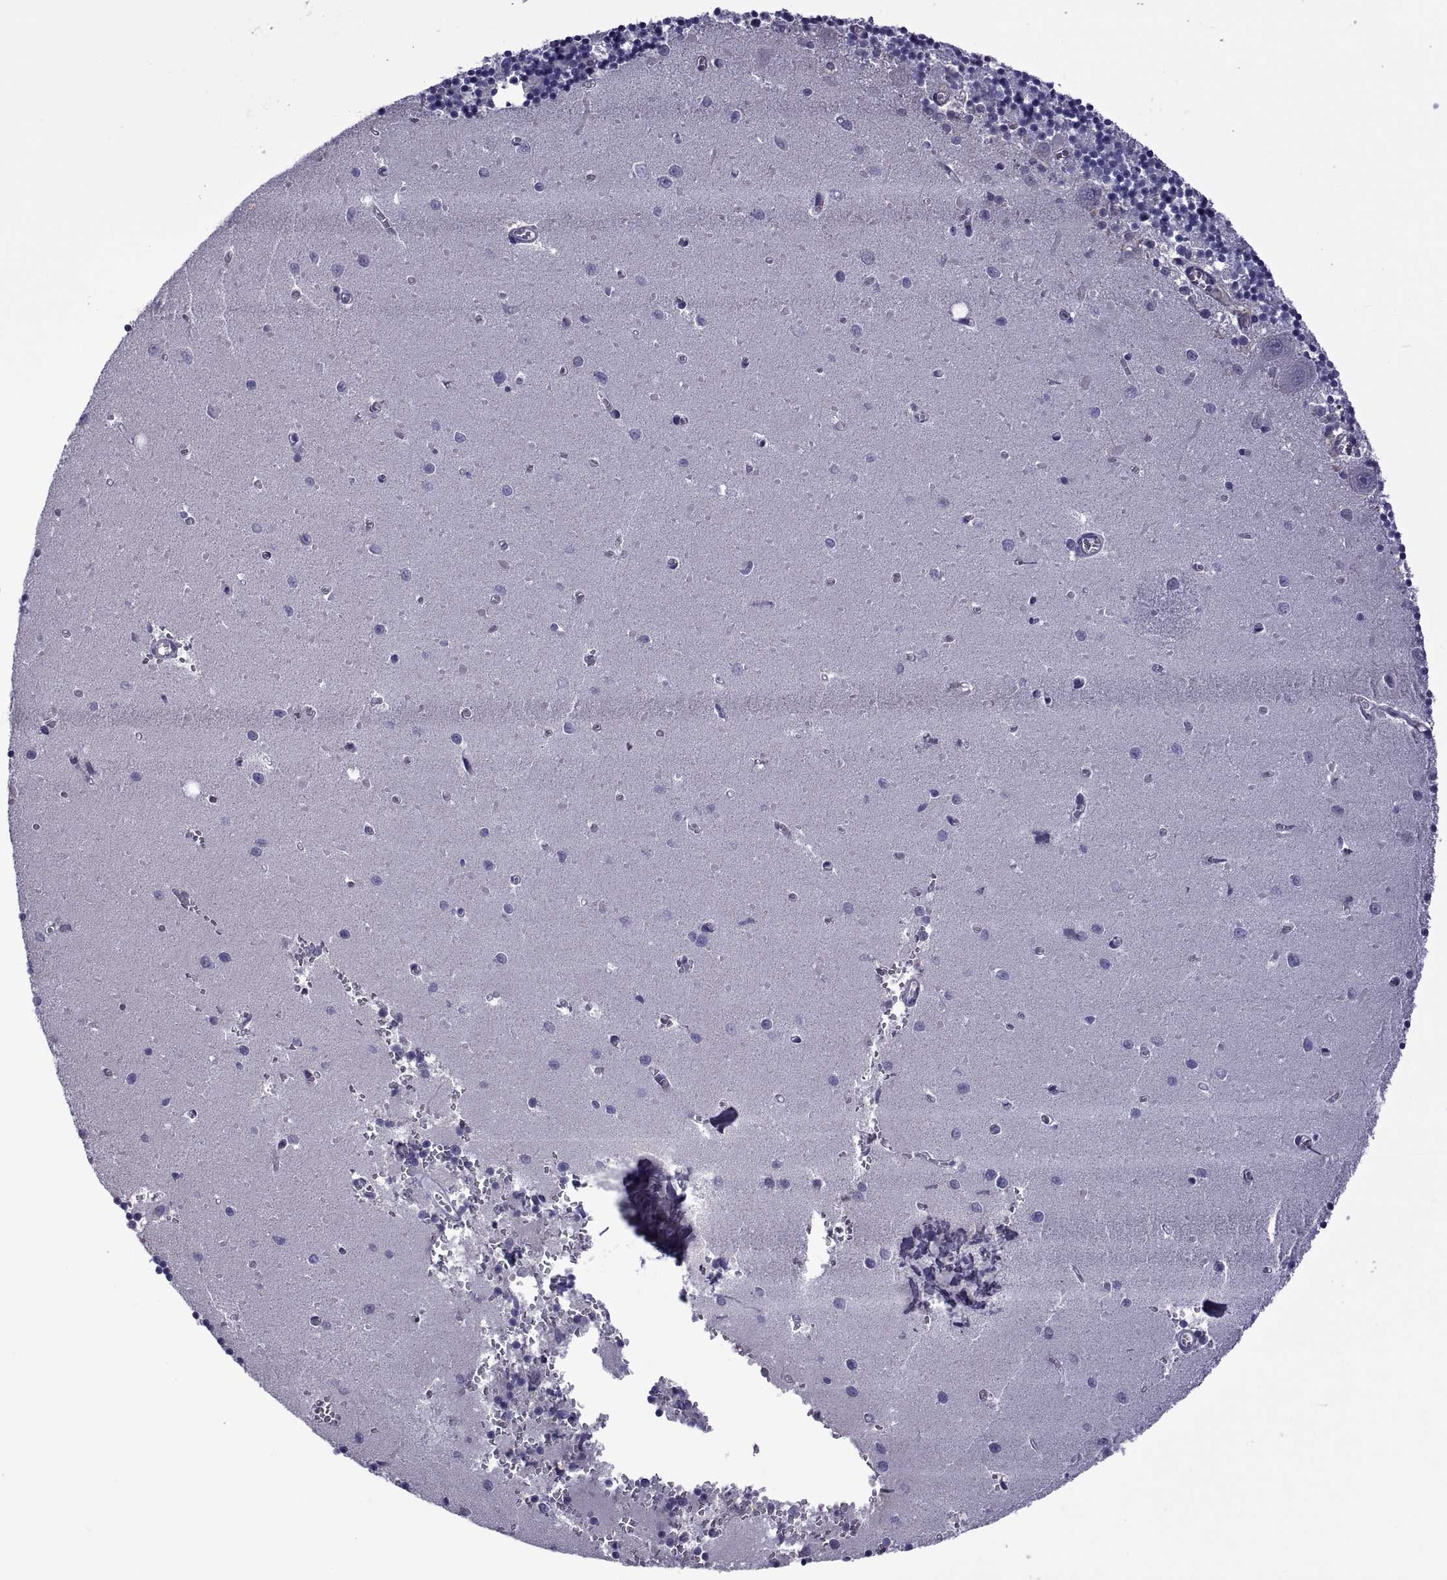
{"staining": {"intensity": "negative", "quantity": "none", "location": "none"}, "tissue": "cerebellum", "cell_type": "Cells in granular layer", "image_type": "normal", "snomed": [{"axis": "morphology", "description": "Normal tissue, NOS"}, {"axis": "topography", "description": "Cerebellum"}], "caption": "Immunohistochemistry (IHC) of benign human cerebellum displays no positivity in cells in granular layer. The staining is performed using DAB brown chromogen with nuclei counter-stained in using hematoxylin.", "gene": "LCN9", "patient": {"sex": "female", "age": 64}}